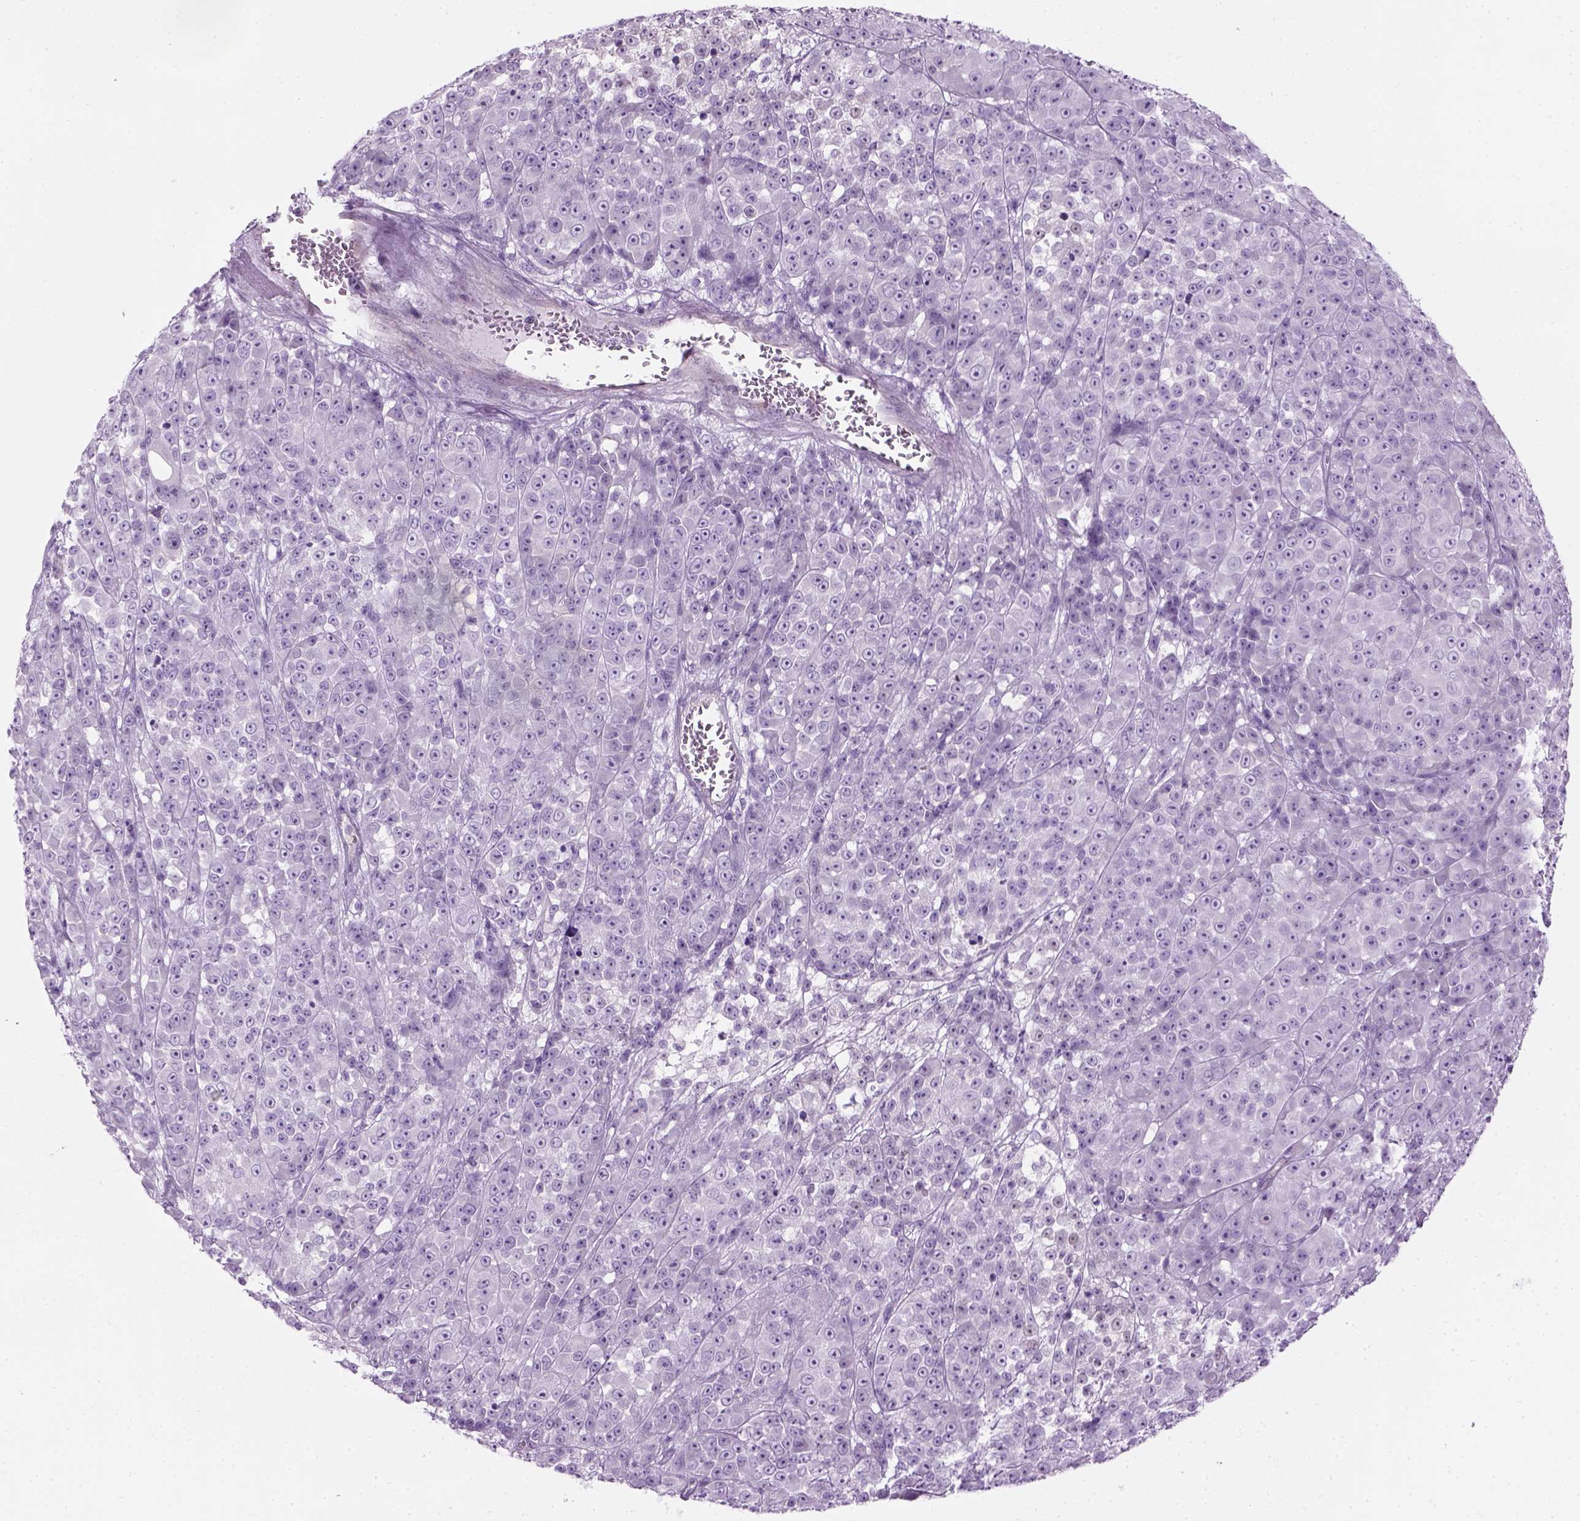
{"staining": {"intensity": "negative", "quantity": "none", "location": "none"}, "tissue": "melanoma", "cell_type": "Tumor cells", "image_type": "cancer", "snomed": [{"axis": "morphology", "description": "Malignant melanoma, NOS"}, {"axis": "topography", "description": "Skin"}, {"axis": "topography", "description": "Skin of back"}], "caption": "This image is of melanoma stained with immunohistochemistry to label a protein in brown with the nuclei are counter-stained blue. There is no staining in tumor cells. (Stains: DAB (3,3'-diaminobenzidine) IHC with hematoxylin counter stain, Microscopy: brightfield microscopy at high magnification).", "gene": "CIBAR2", "patient": {"sex": "male", "age": 91}}